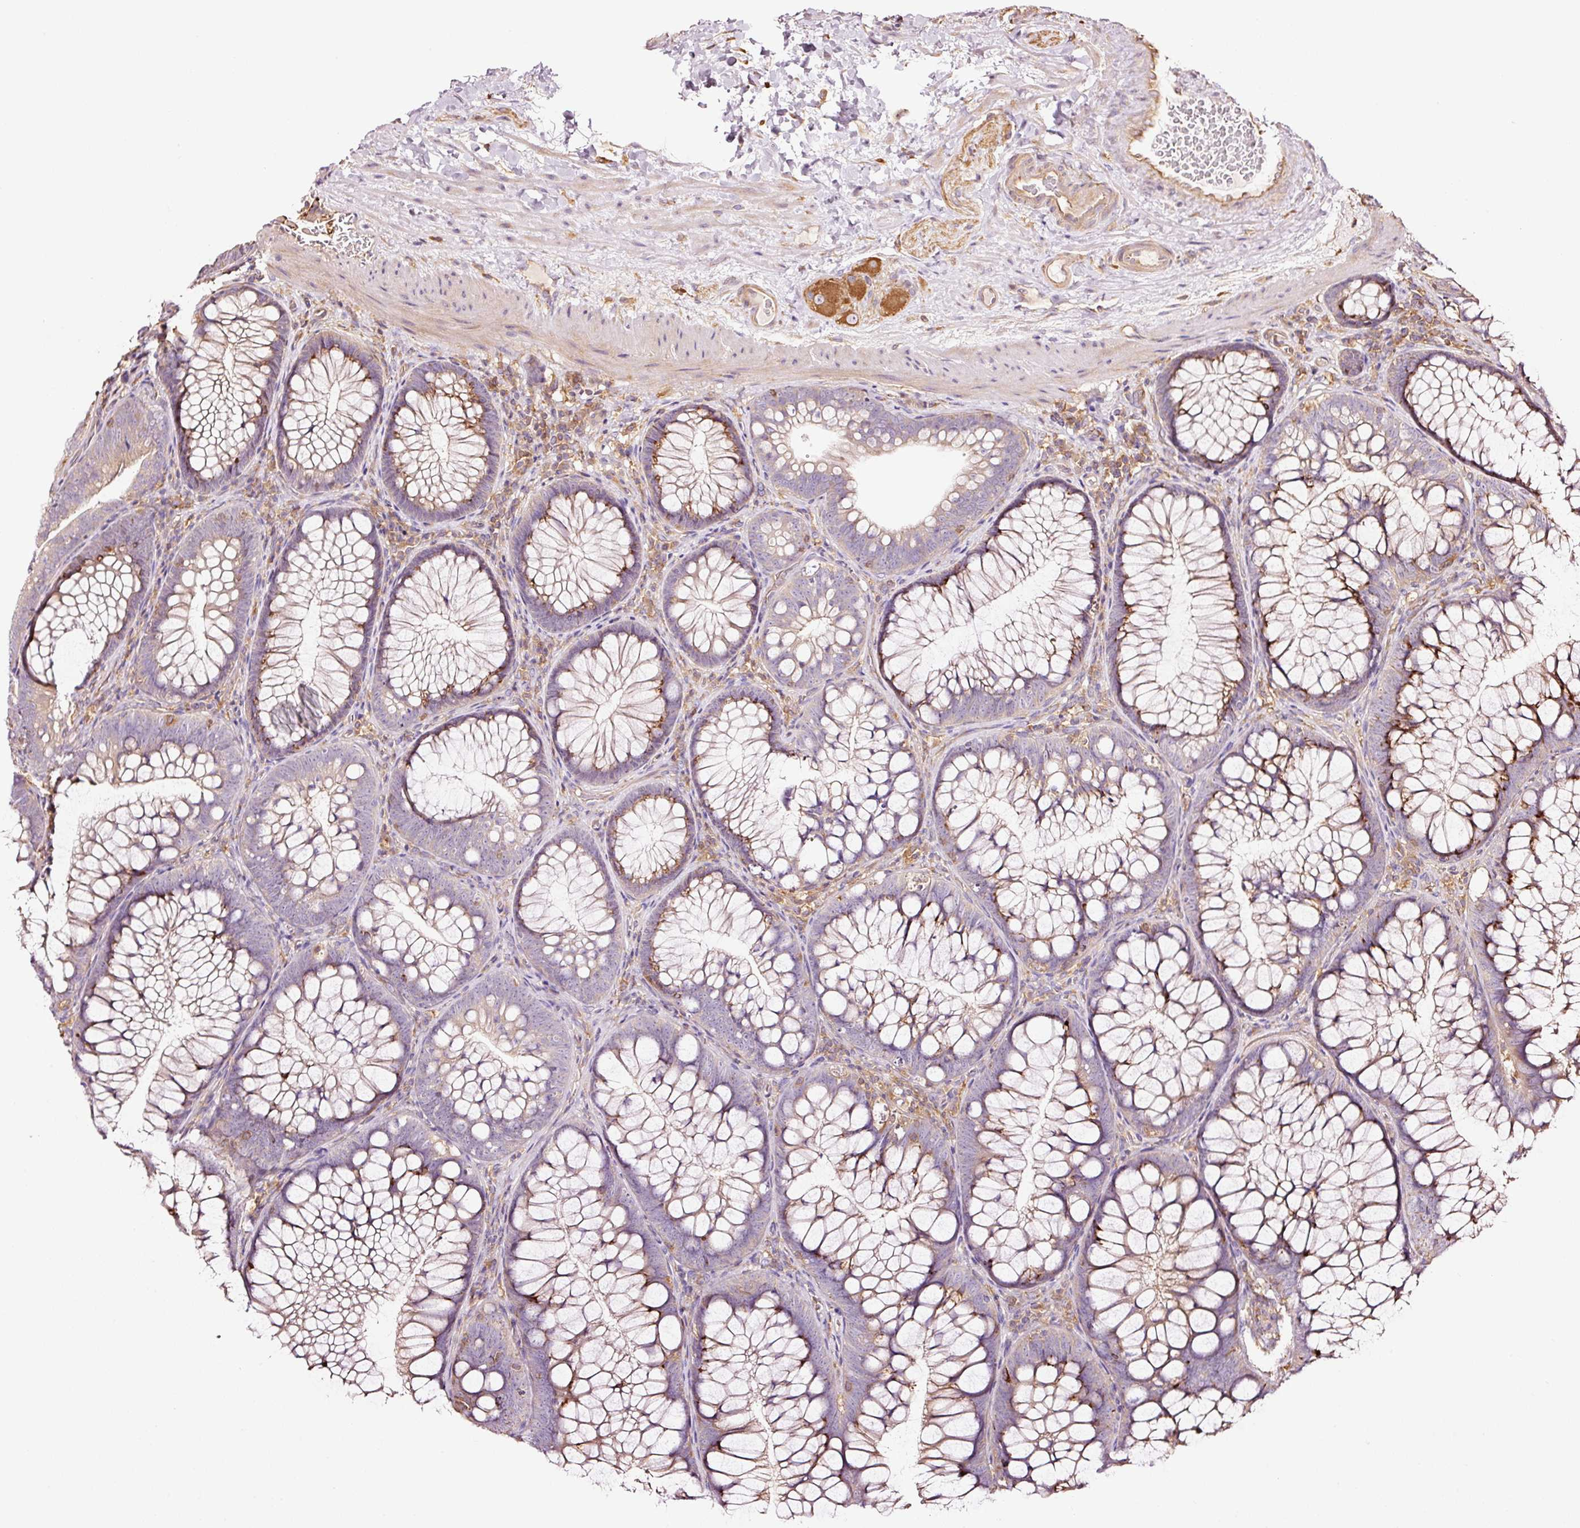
{"staining": {"intensity": "weak", "quantity": ">75%", "location": "cytoplasmic/membranous"}, "tissue": "colon", "cell_type": "Endothelial cells", "image_type": "normal", "snomed": [{"axis": "morphology", "description": "Normal tissue, NOS"}, {"axis": "morphology", "description": "Adenoma, NOS"}, {"axis": "topography", "description": "Soft tissue"}, {"axis": "topography", "description": "Colon"}], "caption": "Weak cytoplasmic/membranous protein staining is seen in approximately >75% of endothelial cells in colon. (DAB (3,3'-diaminobenzidine) IHC, brown staining for protein, blue staining for nuclei).", "gene": "METAP1", "patient": {"sex": "male", "age": 47}}